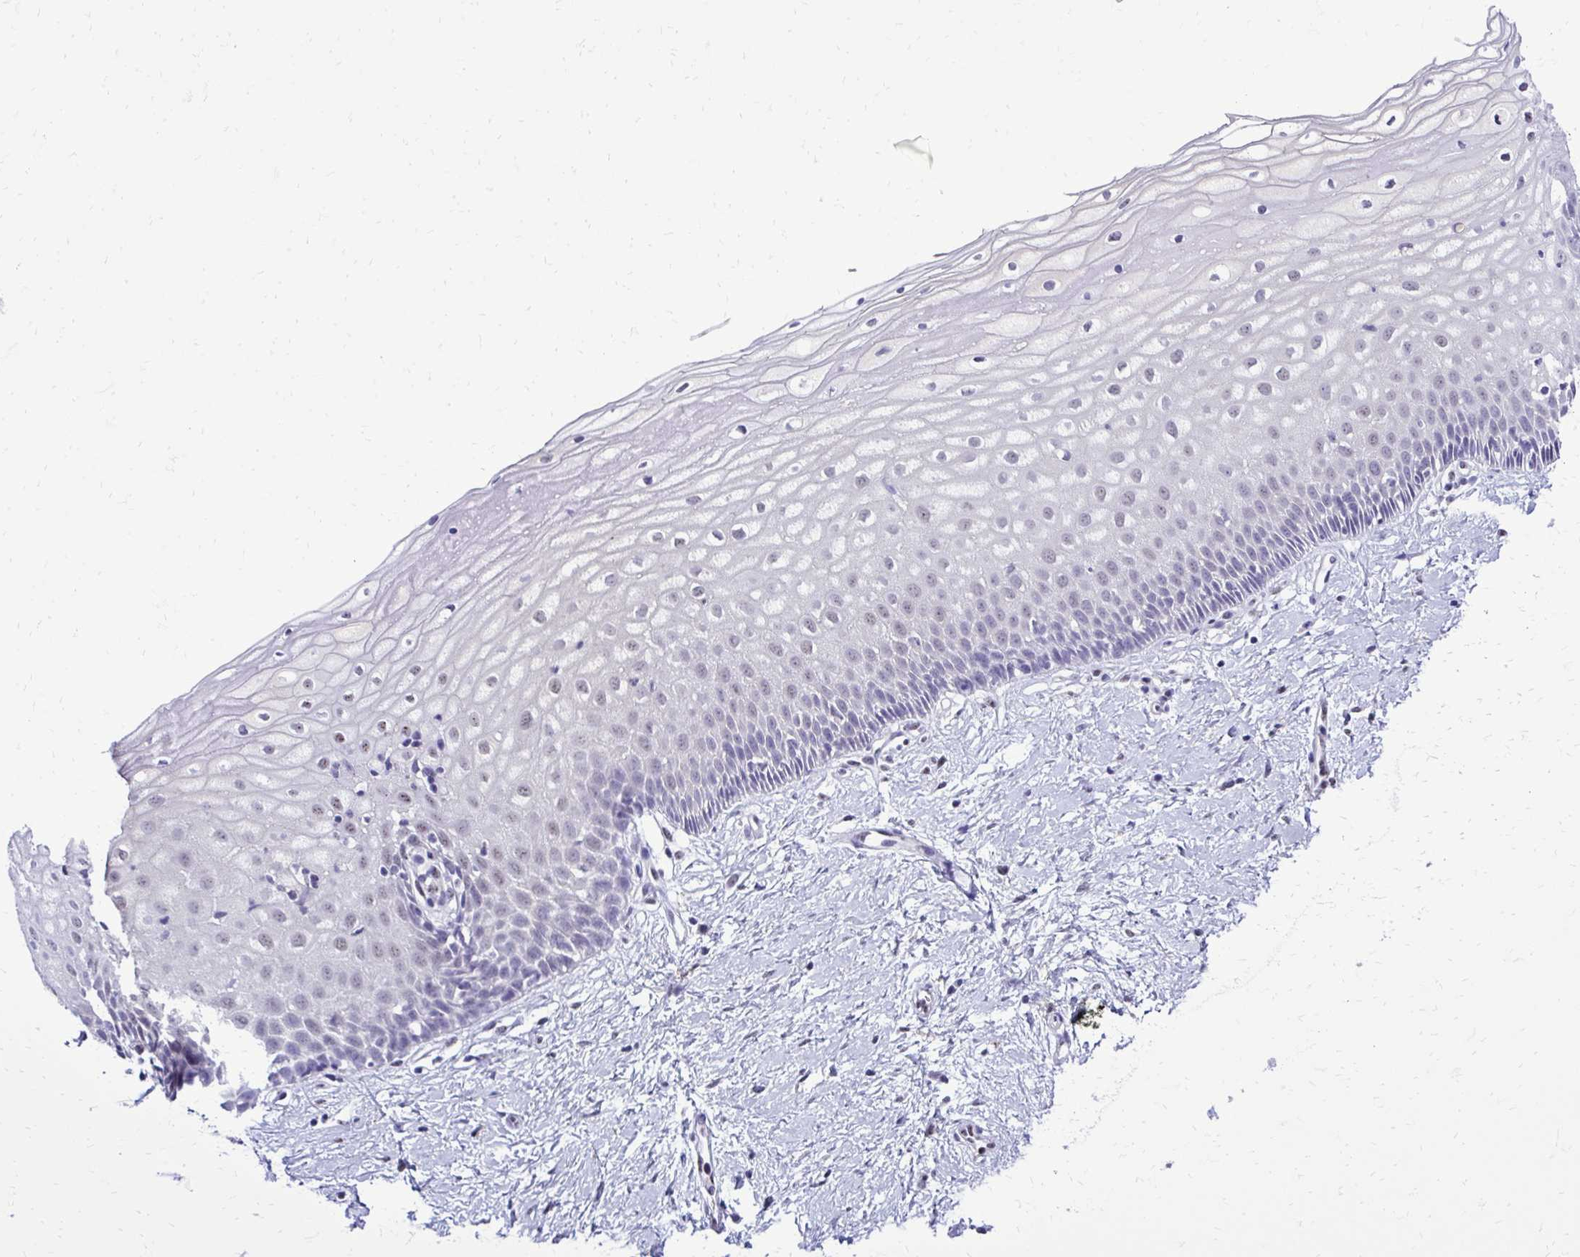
{"staining": {"intensity": "negative", "quantity": "none", "location": "none"}, "tissue": "cervix", "cell_type": "Glandular cells", "image_type": "normal", "snomed": [{"axis": "morphology", "description": "Normal tissue, NOS"}, {"axis": "topography", "description": "Cervix"}], "caption": "The IHC micrograph has no significant staining in glandular cells of cervix.", "gene": "RASL11B", "patient": {"sex": "female", "age": 36}}